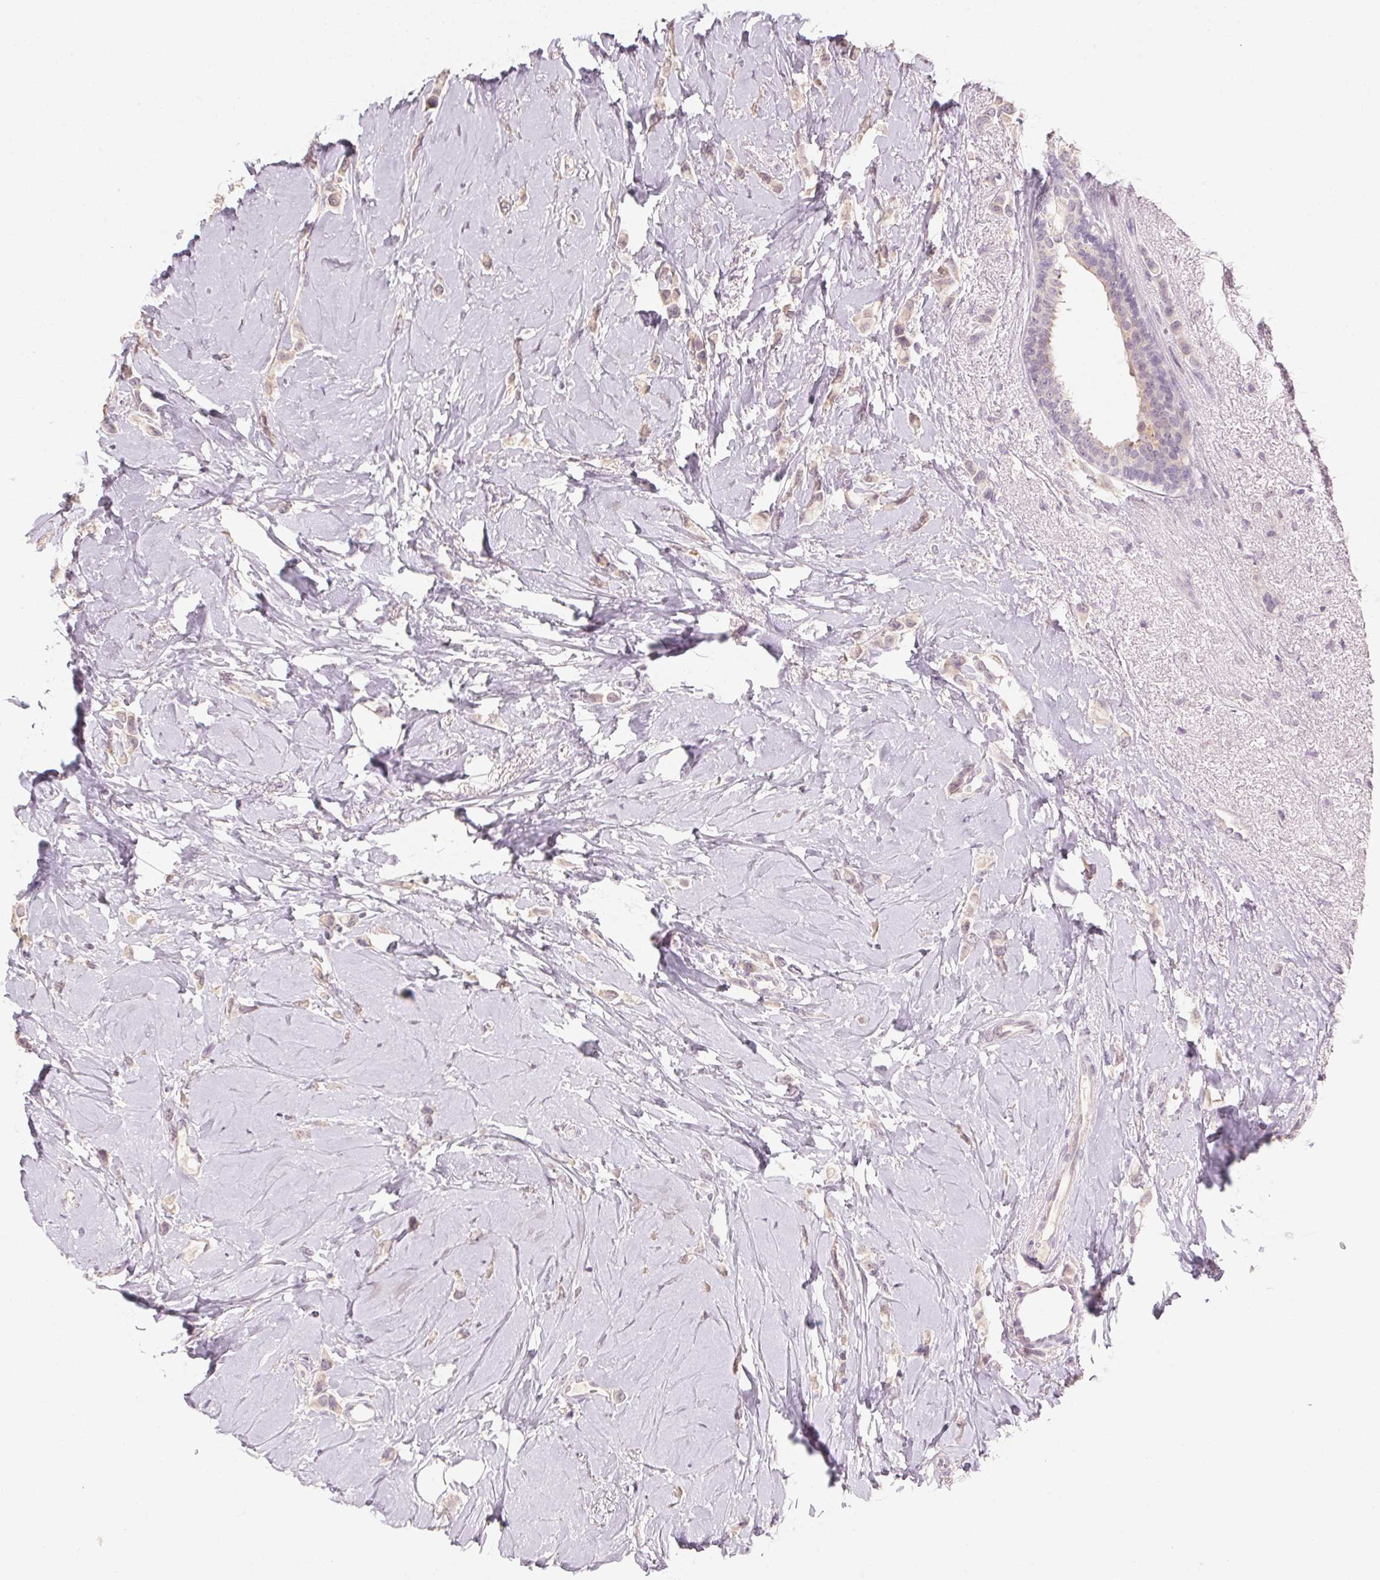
{"staining": {"intensity": "weak", "quantity": "<25%", "location": "cytoplasmic/membranous"}, "tissue": "breast cancer", "cell_type": "Tumor cells", "image_type": "cancer", "snomed": [{"axis": "morphology", "description": "Lobular carcinoma"}, {"axis": "topography", "description": "Breast"}], "caption": "High magnification brightfield microscopy of breast cancer stained with DAB (3,3'-diaminobenzidine) (brown) and counterstained with hematoxylin (blue): tumor cells show no significant staining.", "gene": "CAPZA3", "patient": {"sex": "female", "age": 66}}